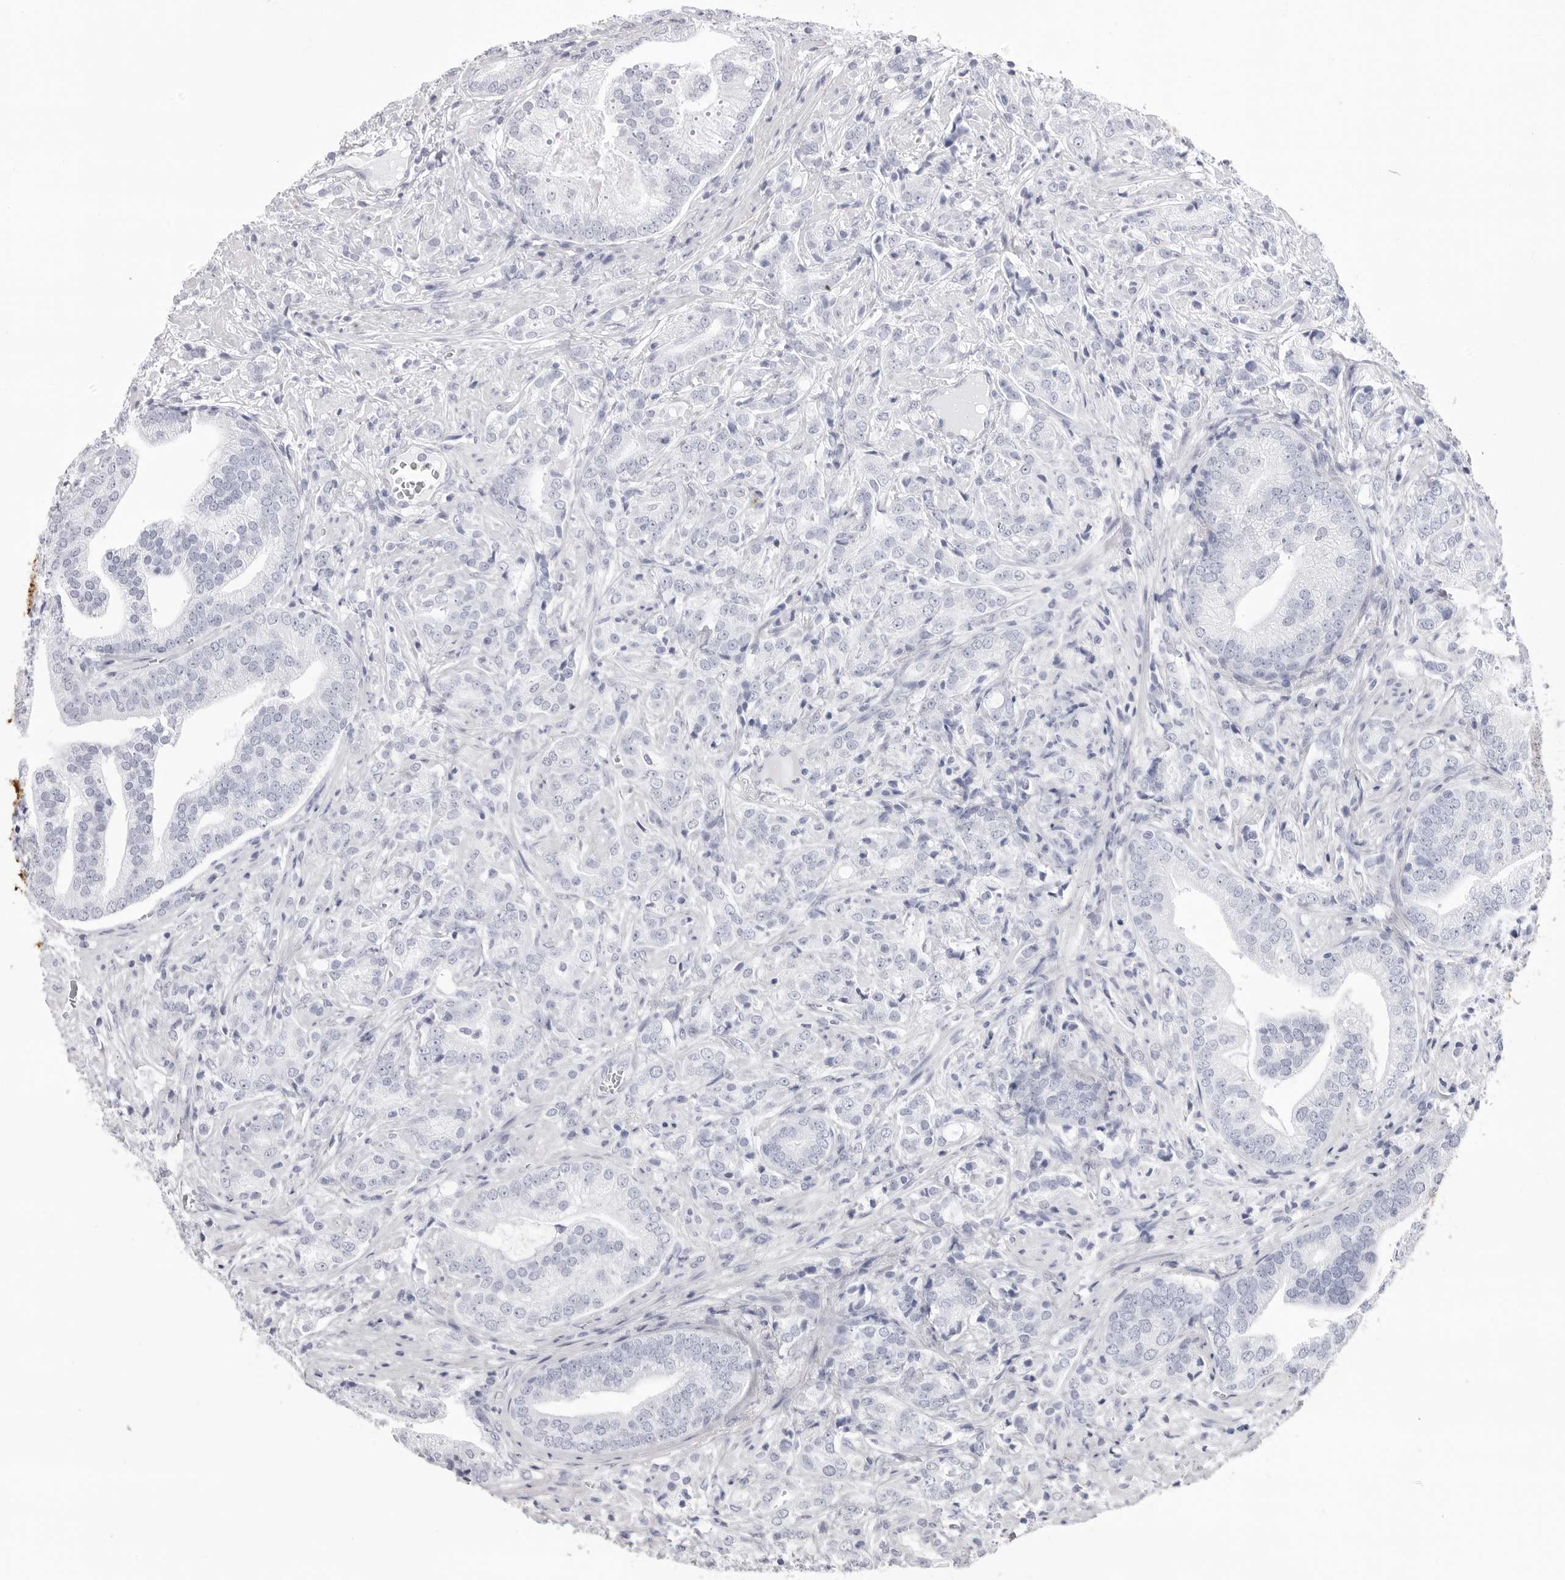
{"staining": {"intensity": "negative", "quantity": "none", "location": "none"}, "tissue": "prostate cancer", "cell_type": "Tumor cells", "image_type": "cancer", "snomed": [{"axis": "morphology", "description": "Adenocarcinoma, High grade"}, {"axis": "topography", "description": "Prostate"}], "caption": "Prostate high-grade adenocarcinoma was stained to show a protein in brown. There is no significant staining in tumor cells. (DAB IHC with hematoxylin counter stain).", "gene": "CST2", "patient": {"sex": "male", "age": 57}}